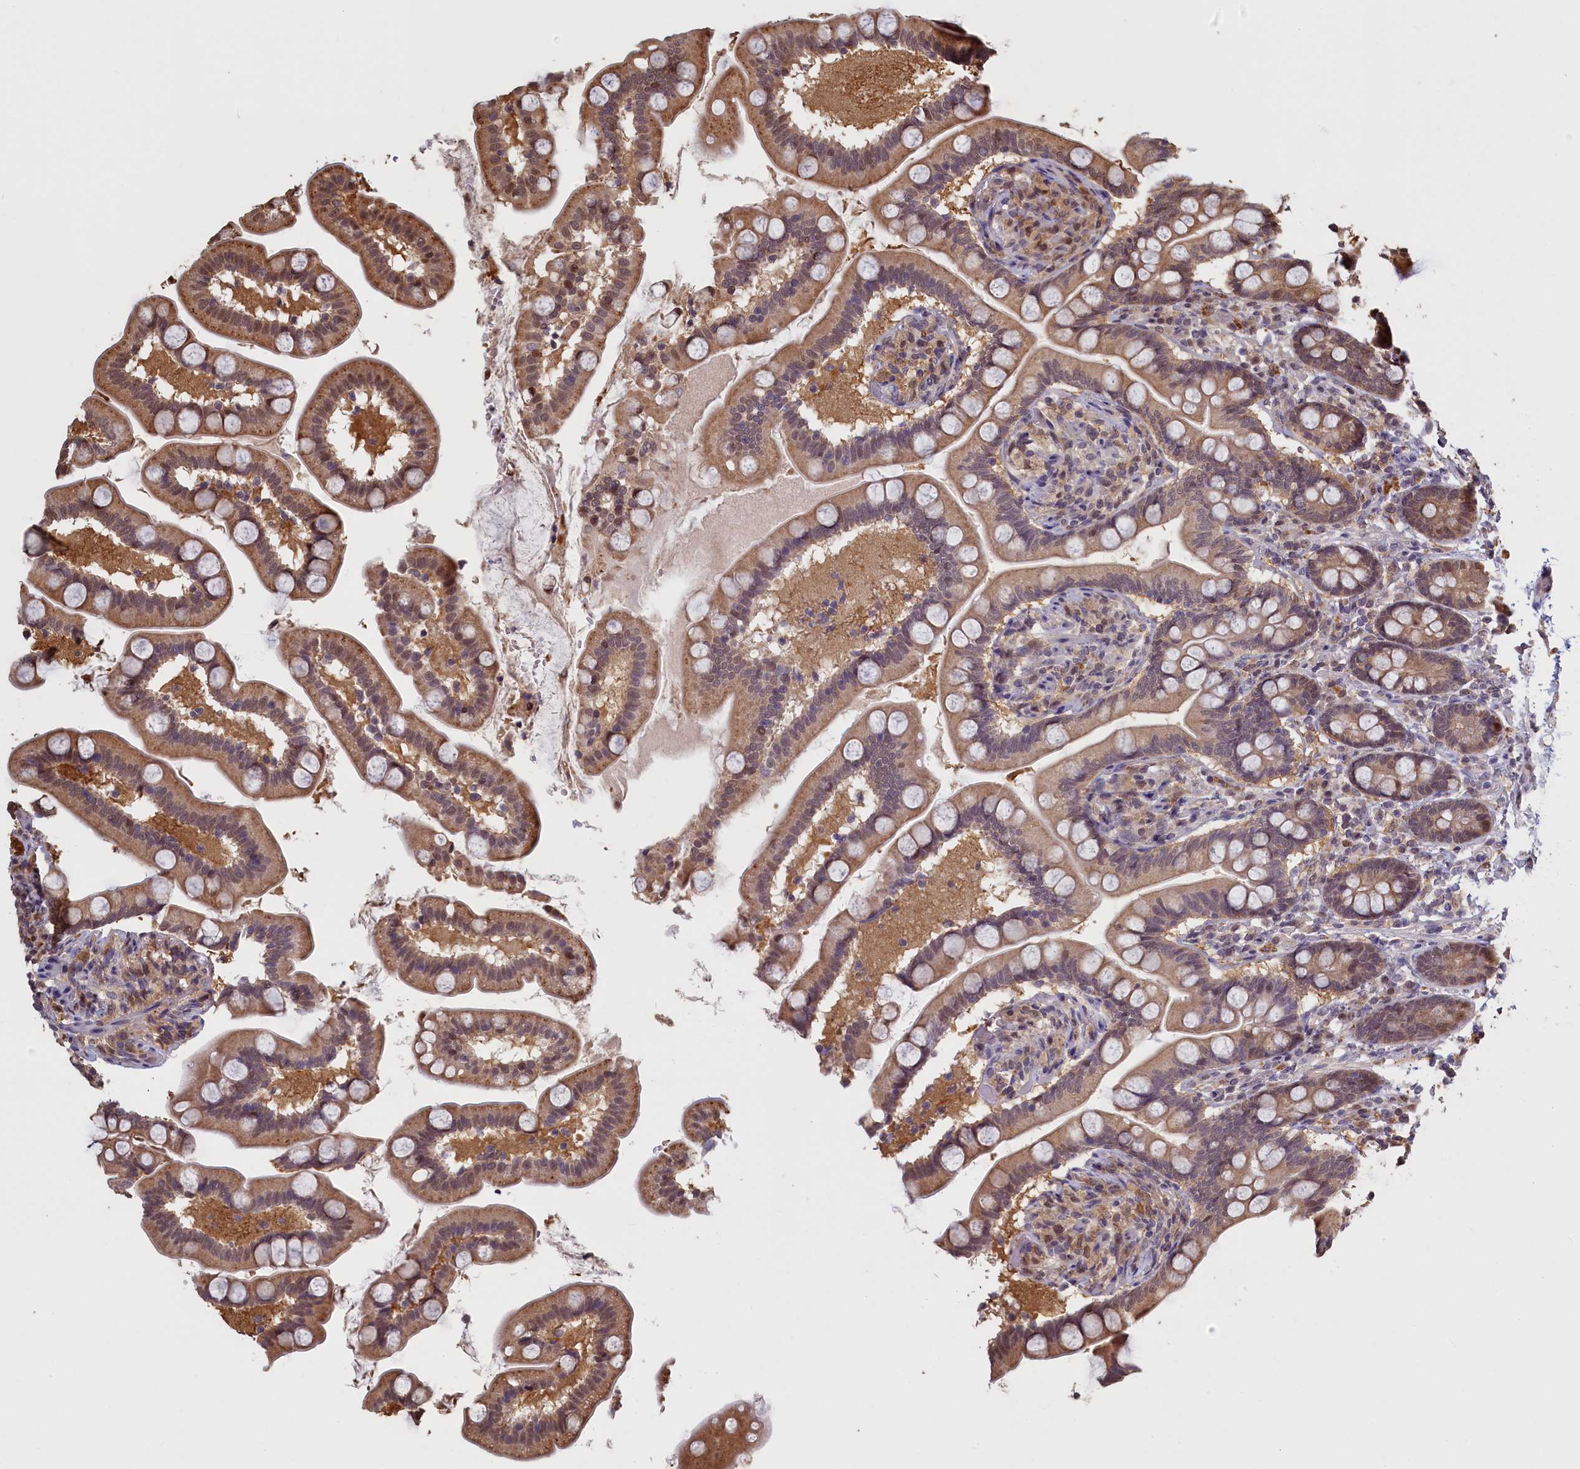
{"staining": {"intensity": "moderate", "quantity": ">75%", "location": "cytoplasmic/membranous,nuclear"}, "tissue": "small intestine", "cell_type": "Glandular cells", "image_type": "normal", "snomed": [{"axis": "morphology", "description": "Normal tissue, NOS"}, {"axis": "topography", "description": "Small intestine"}], "caption": "Immunohistochemical staining of benign human small intestine exhibits >75% levels of moderate cytoplasmic/membranous,nuclear protein expression in about >75% of glandular cells.", "gene": "UCHL3", "patient": {"sex": "female", "age": 64}}